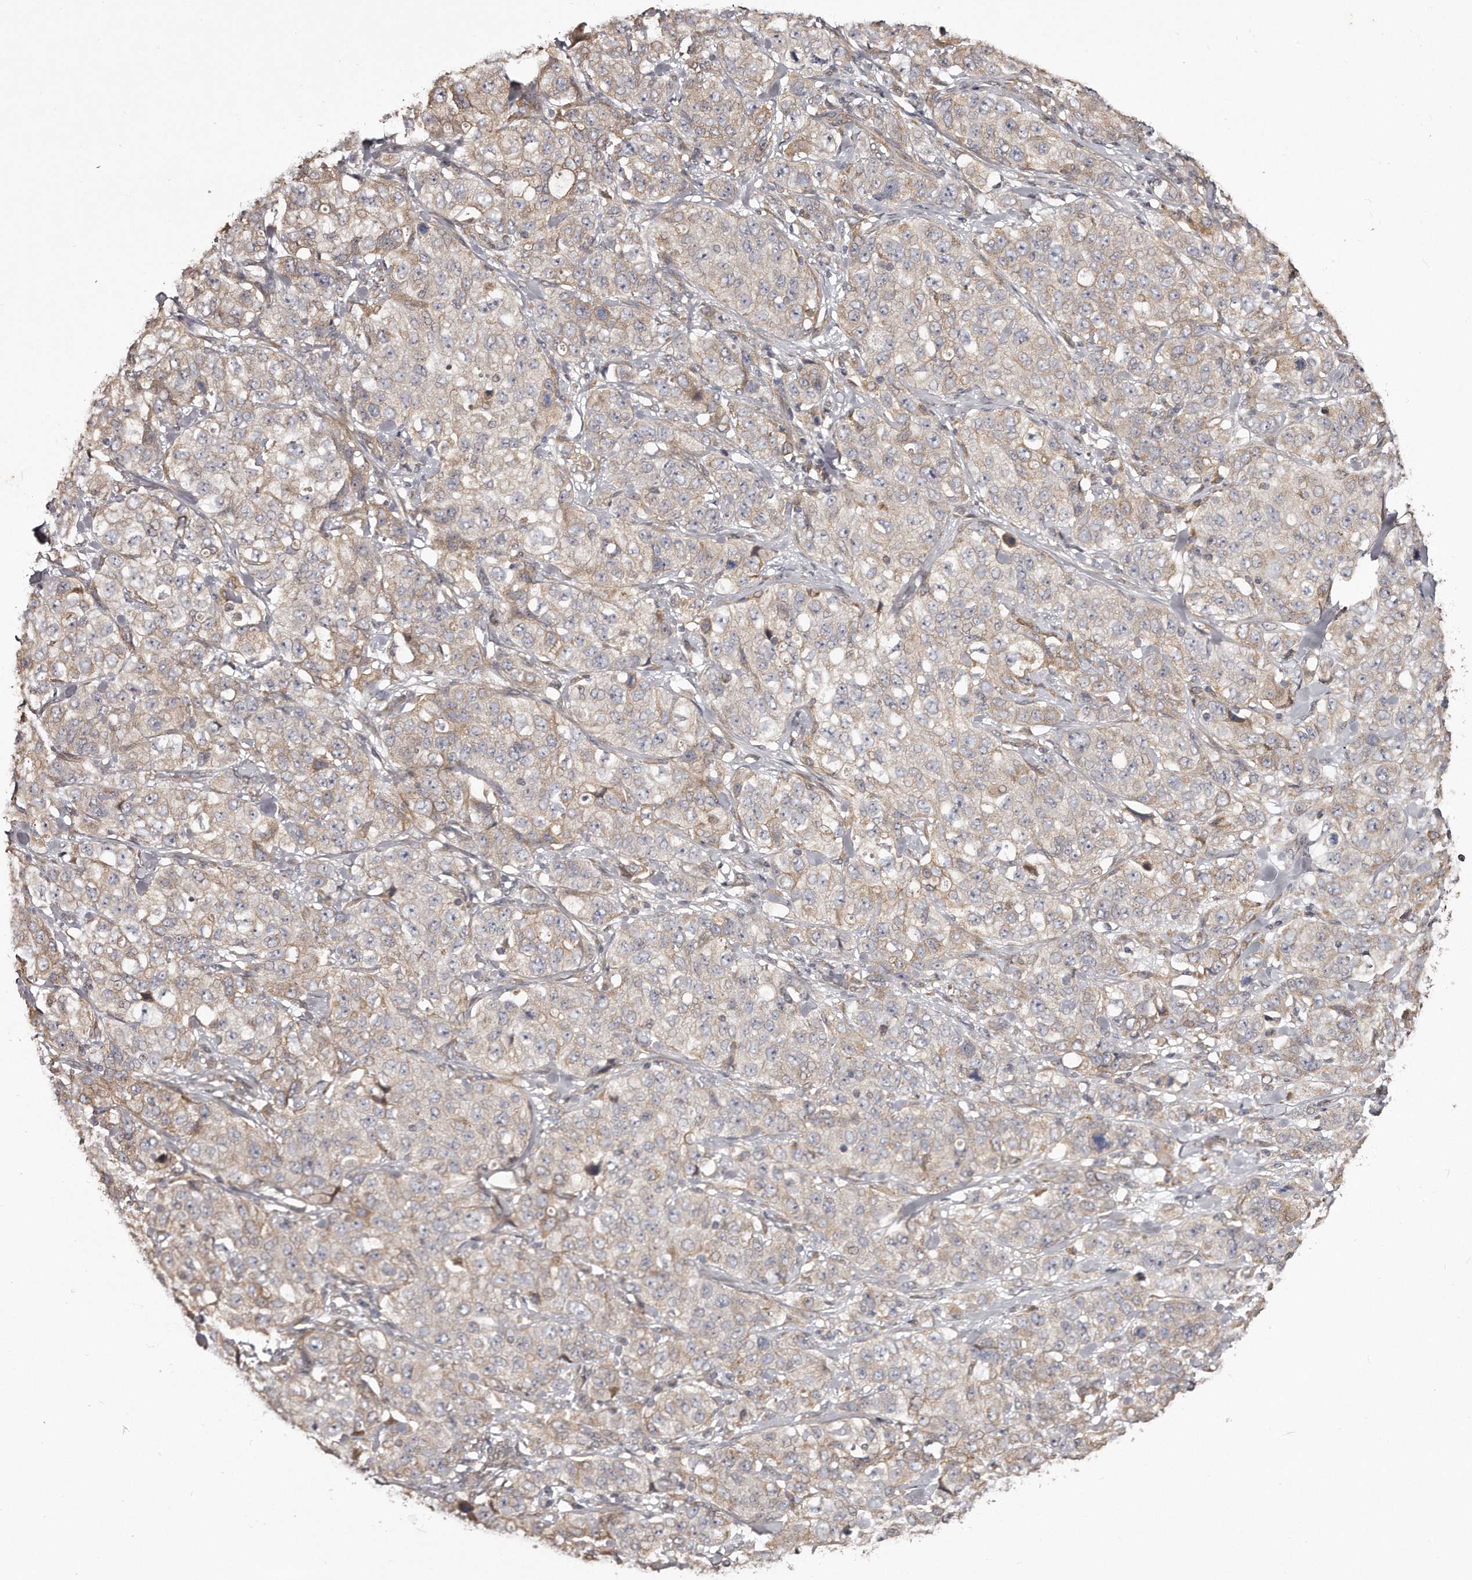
{"staining": {"intensity": "weak", "quantity": "25%-75%", "location": "cytoplasmic/membranous"}, "tissue": "stomach cancer", "cell_type": "Tumor cells", "image_type": "cancer", "snomed": [{"axis": "morphology", "description": "Adenocarcinoma, NOS"}, {"axis": "topography", "description": "Stomach"}], "caption": "This is a micrograph of immunohistochemistry (IHC) staining of stomach adenocarcinoma, which shows weak expression in the cytoplasmic/membranous of tumor cells.", "gene": "TRAPPC14", "patient": {"sex": "male", "age": 48}}